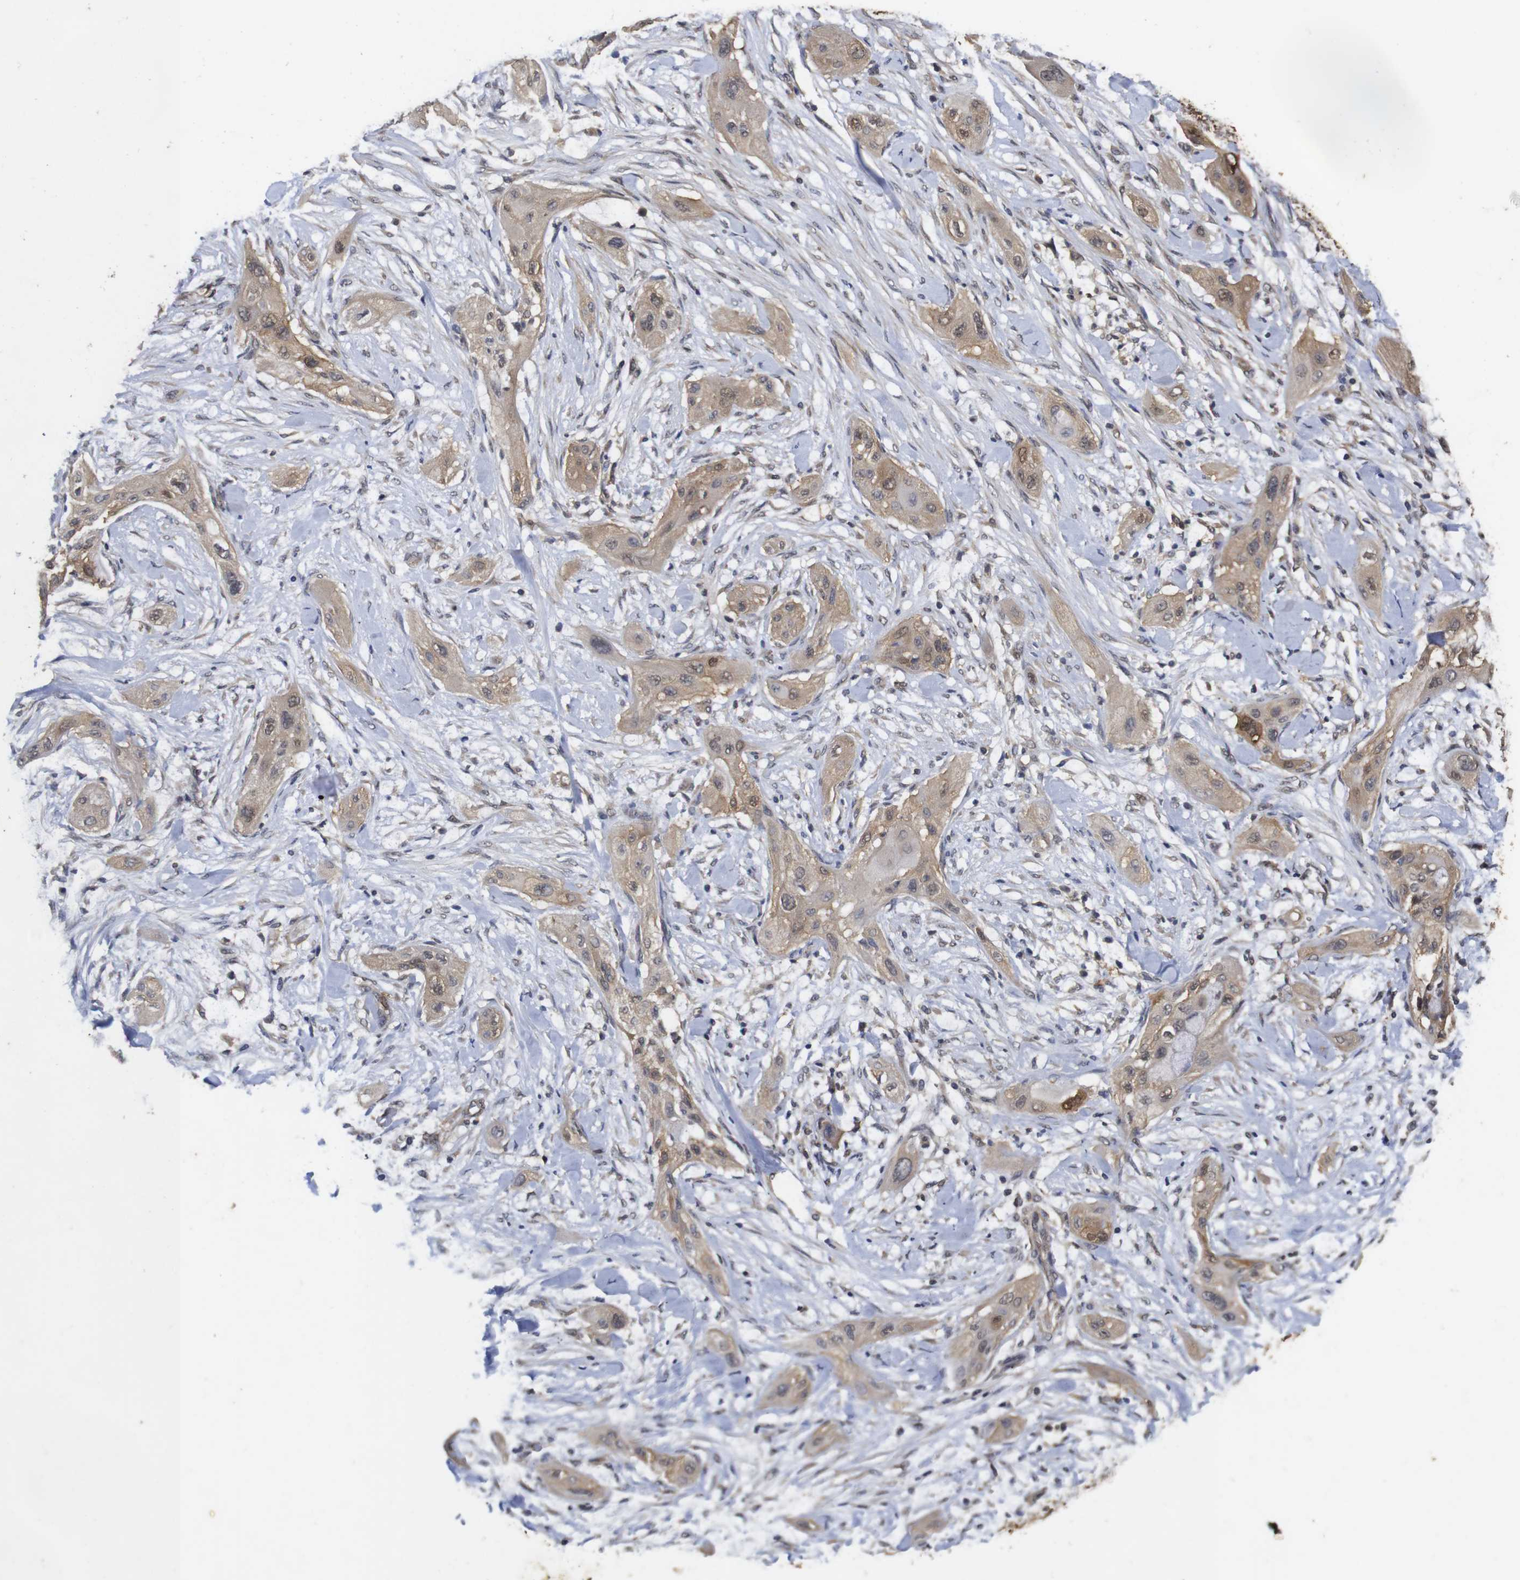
{"staining": {"intensity": "moderate", "quantity": ">75%", "location": "cytoplasmic/membranous,nuclear"}, "tissue": "lung cancer", "cell_type": "Tumor cells", "image_type": "cancer", "snomed": [{"axis": "morphology", "description": "Squamous cell carcinoma, NOS"}, {"axis": "topography", "description": "Lung"}], "caption": "DAB (3,3'-diaminobenzidine) immunohistochemical staining of human lung squamous cell carcinoma shows moderate cytoplasmic/membranous and nuclear protein expression in approximately >75% of tumor cells.", "gene": "SUMO3", "patient": {"sex": "female", "age": 47}}